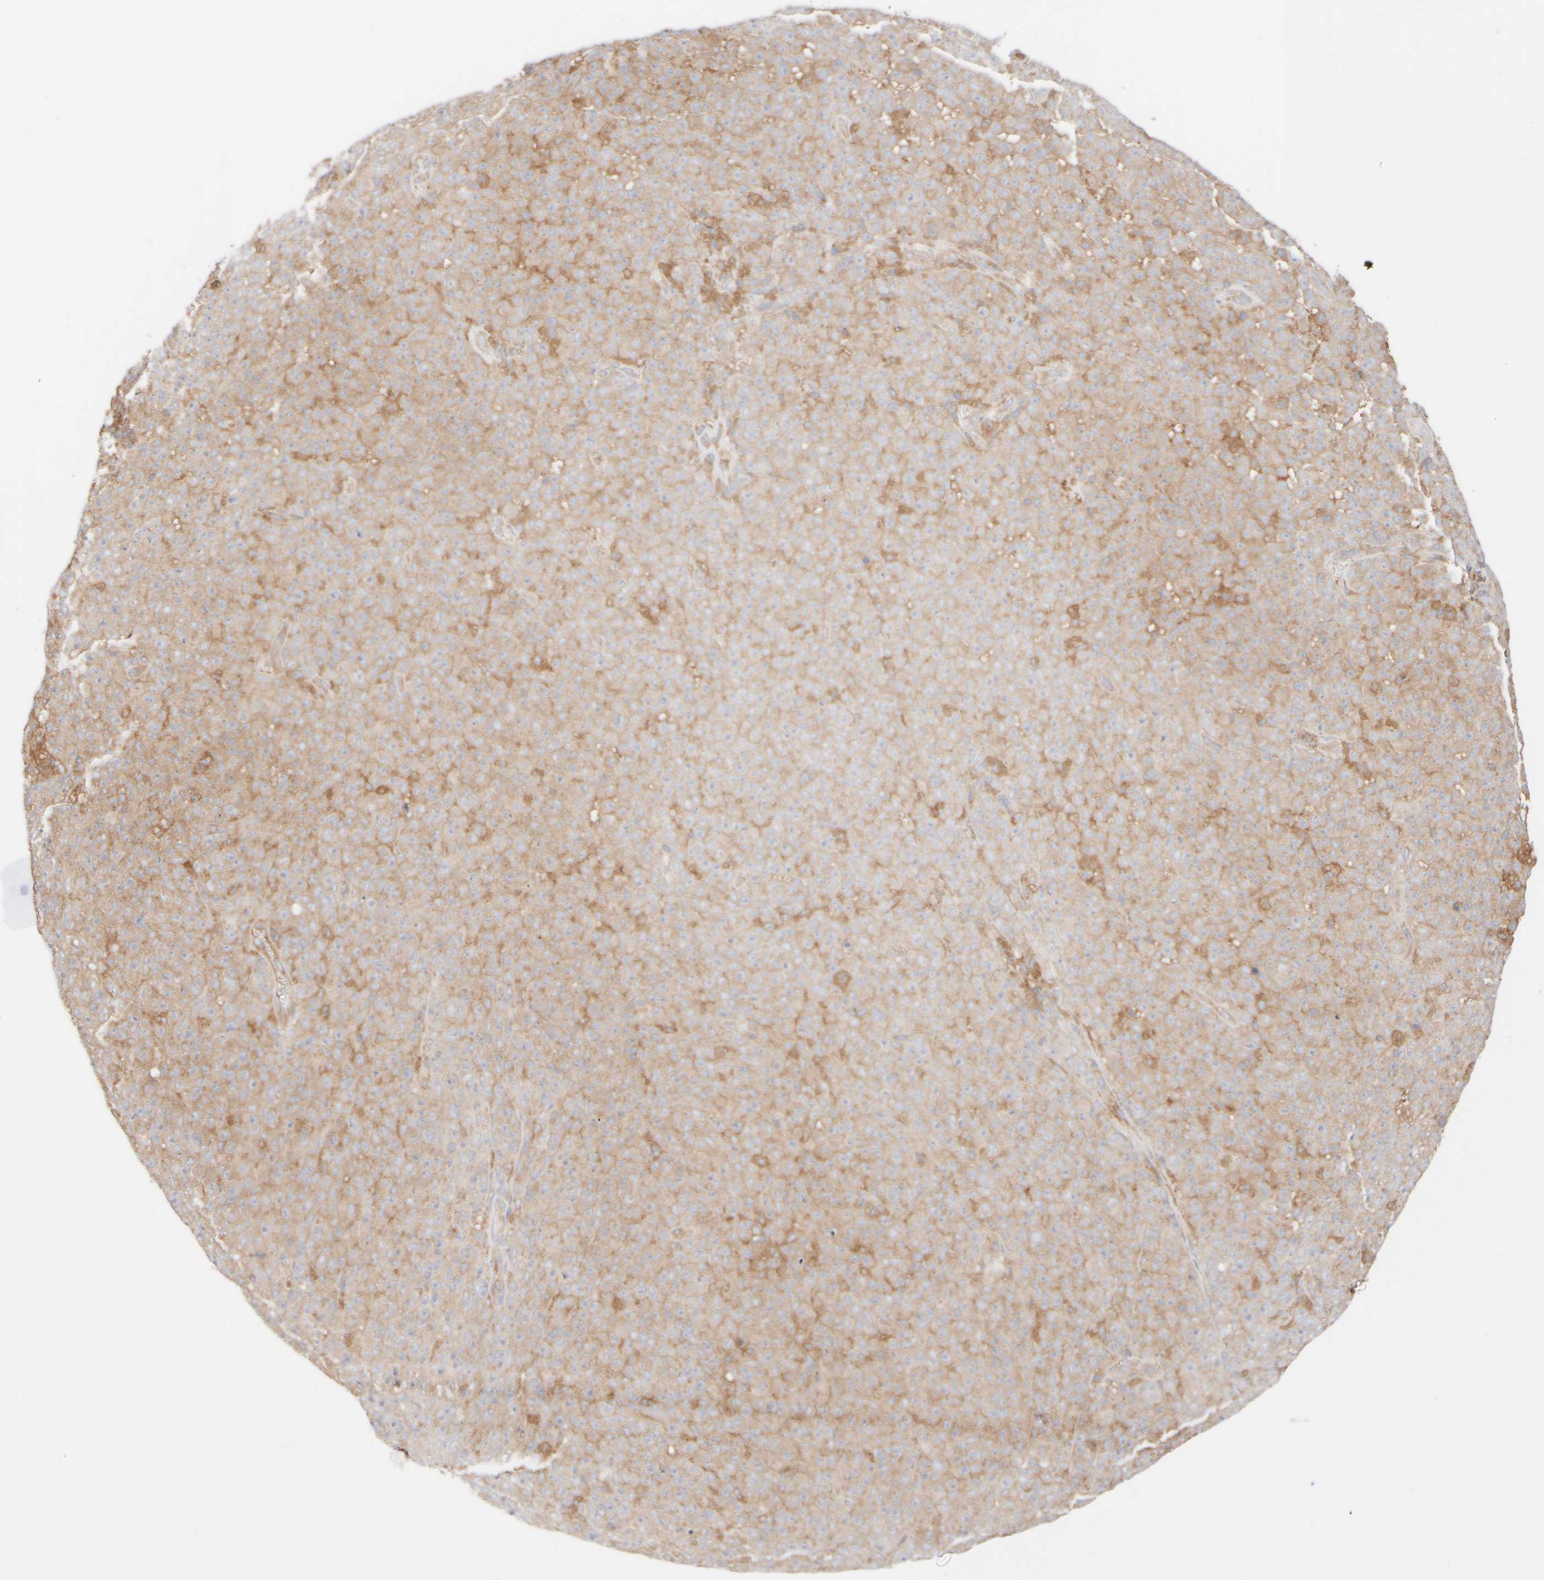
{"staining": {"intensity": "weak", "quantity": ">75%", "location": "cytoplasmic/membranous"}, "tissue": "melanoma", "cell_type": "Tumor cells", "image_type": "cancer", "snomed": [{"axis": "morphology", "description": "Malignant melanoma, NOS"}, {"axis": "topography", "description": "Skin"}], "caption": "A high-resolution image shows immunohistochemistry staining of malignant melanoma, which displays weak cytoplasmic/membranous expression in about >75% of tumor cells.", "gene": "RABEP1", "patient": {"sex": "female", "age": 82}}